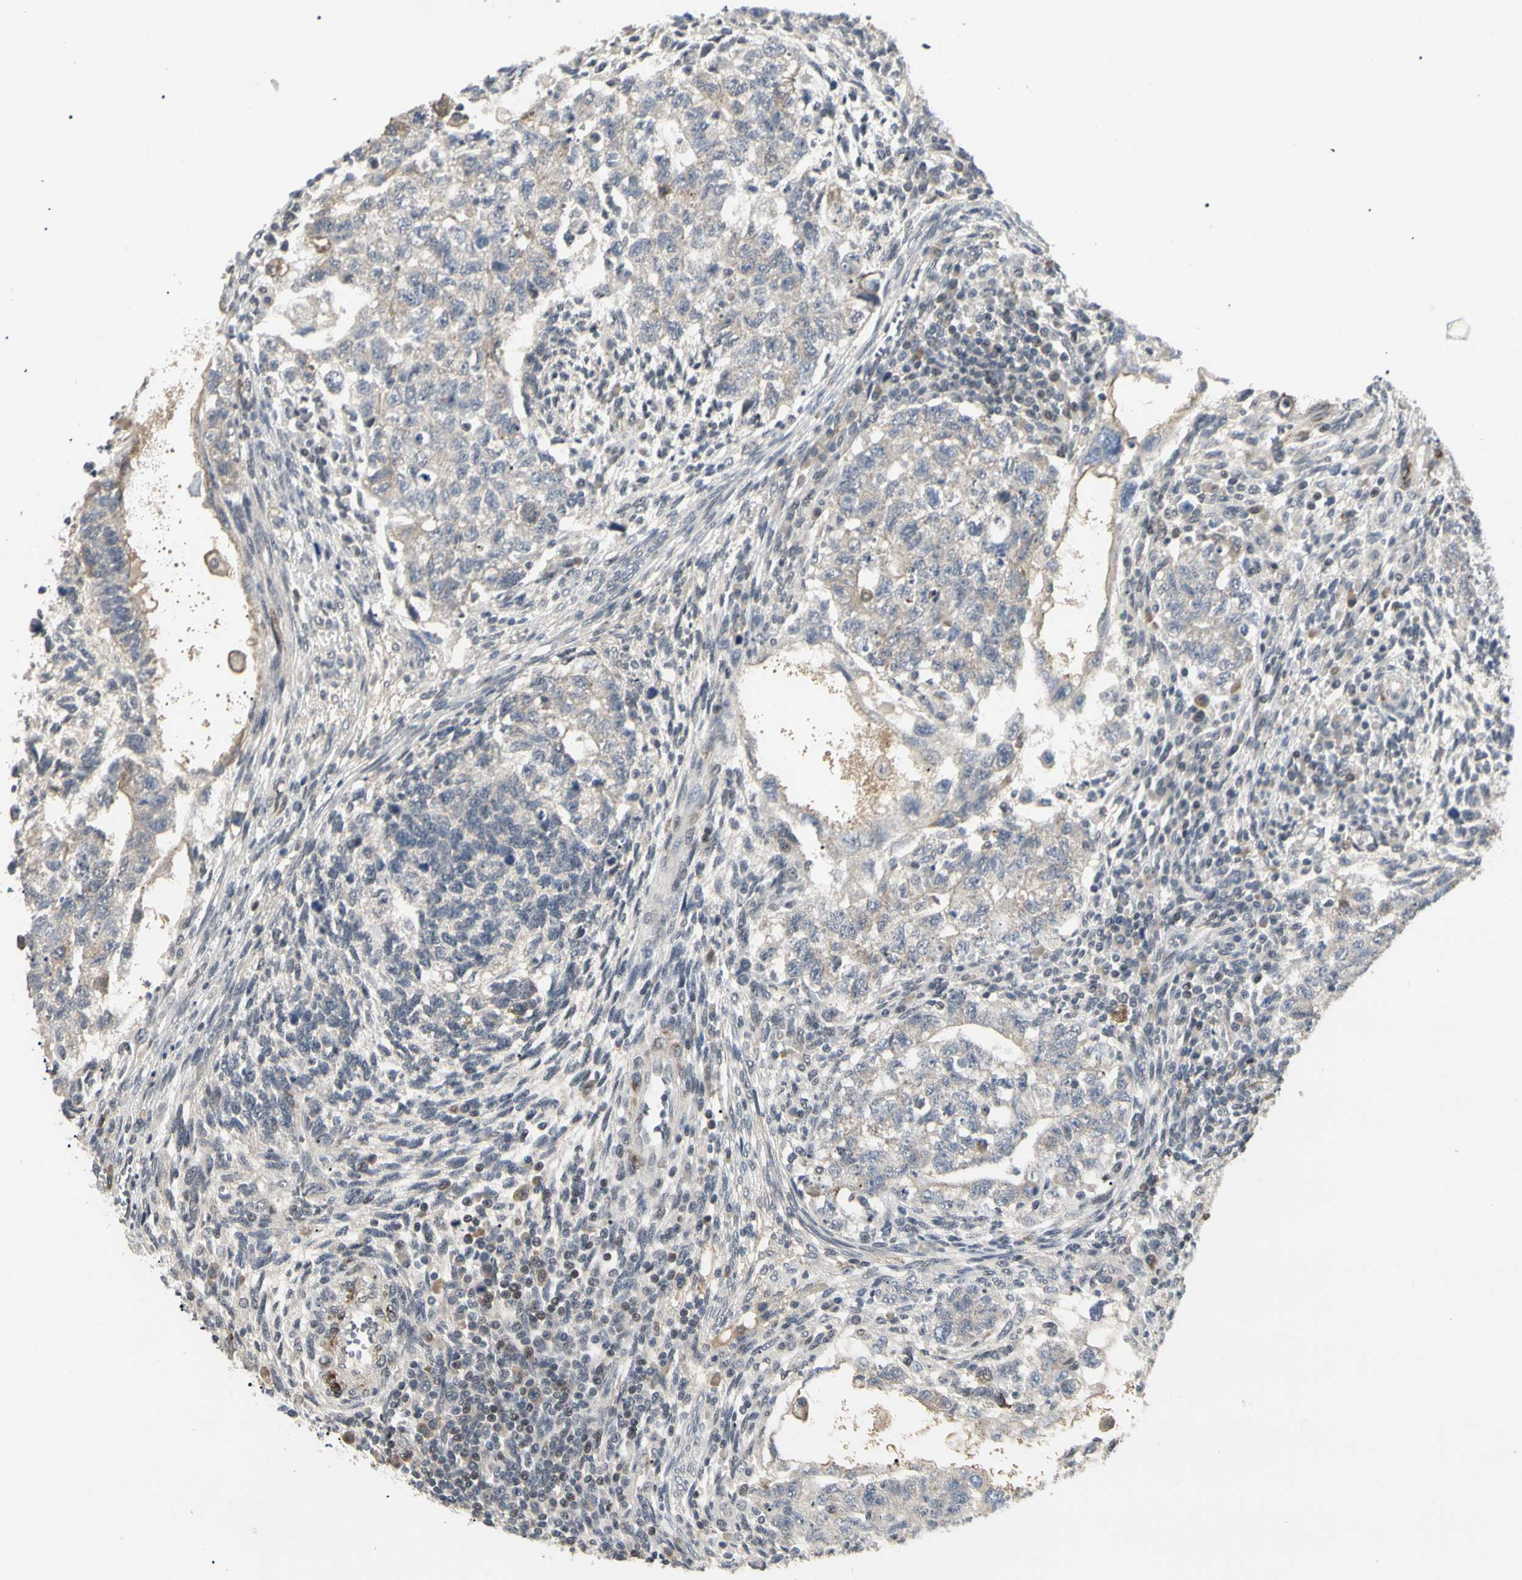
{"staining": {"intensity": "weak", "quantity": "<25%", "location": "cytoplasmic/membranous"}, "tissue": "testis cancer", "cell_type": "Tumor cells", "image_type": "cancer", "snomed": [{"axis": "morphology", "description": "Normal tissue, NOS"}, {"axis": "morphology", "description": "Carcinoma, Embryonal, NOS"}, {"axis": "topography", "description": "Testis"}], "caption": "Photomicrograph shows no protein staining in tumor cells of testis embryonal carcinoma tissue.", "gene": "GREM1", "patient": {"sex": "male", "age": 36}}